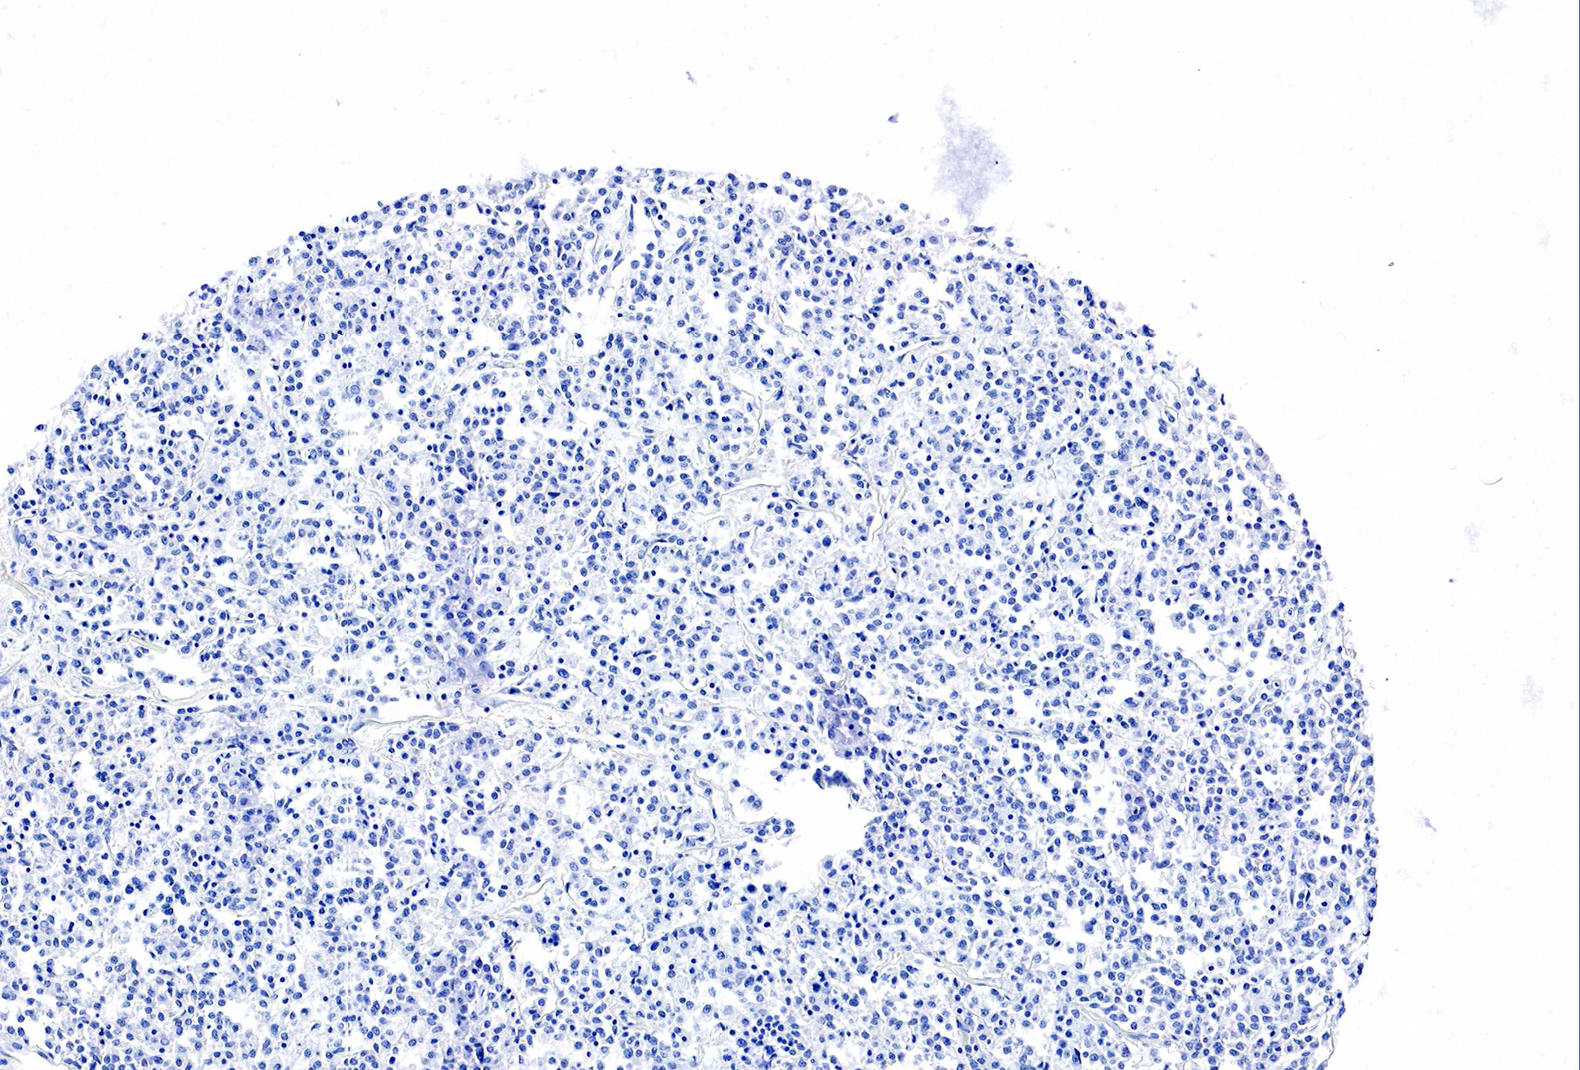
{"staining": {"intensity": "negative", "quantity": "none", "location": "none"}, "tissue": "lymphoma", "cell_type": "Tumor cells", "image_type": "cancer", "snomed": [{"axis": "morphology", "description": "Malignant lymphoma, non-Hodgkin's type, Low grade"}, {"axis": "topography", "description": "Small intestine"}], "caption": "This is an IHC micrograph of low-grade malignant lymphoma, non-Hodgkin's type. There is no expression in tumor cells.", "gene": "ACP3", "patient": {"sex": "female", "age": 59}}